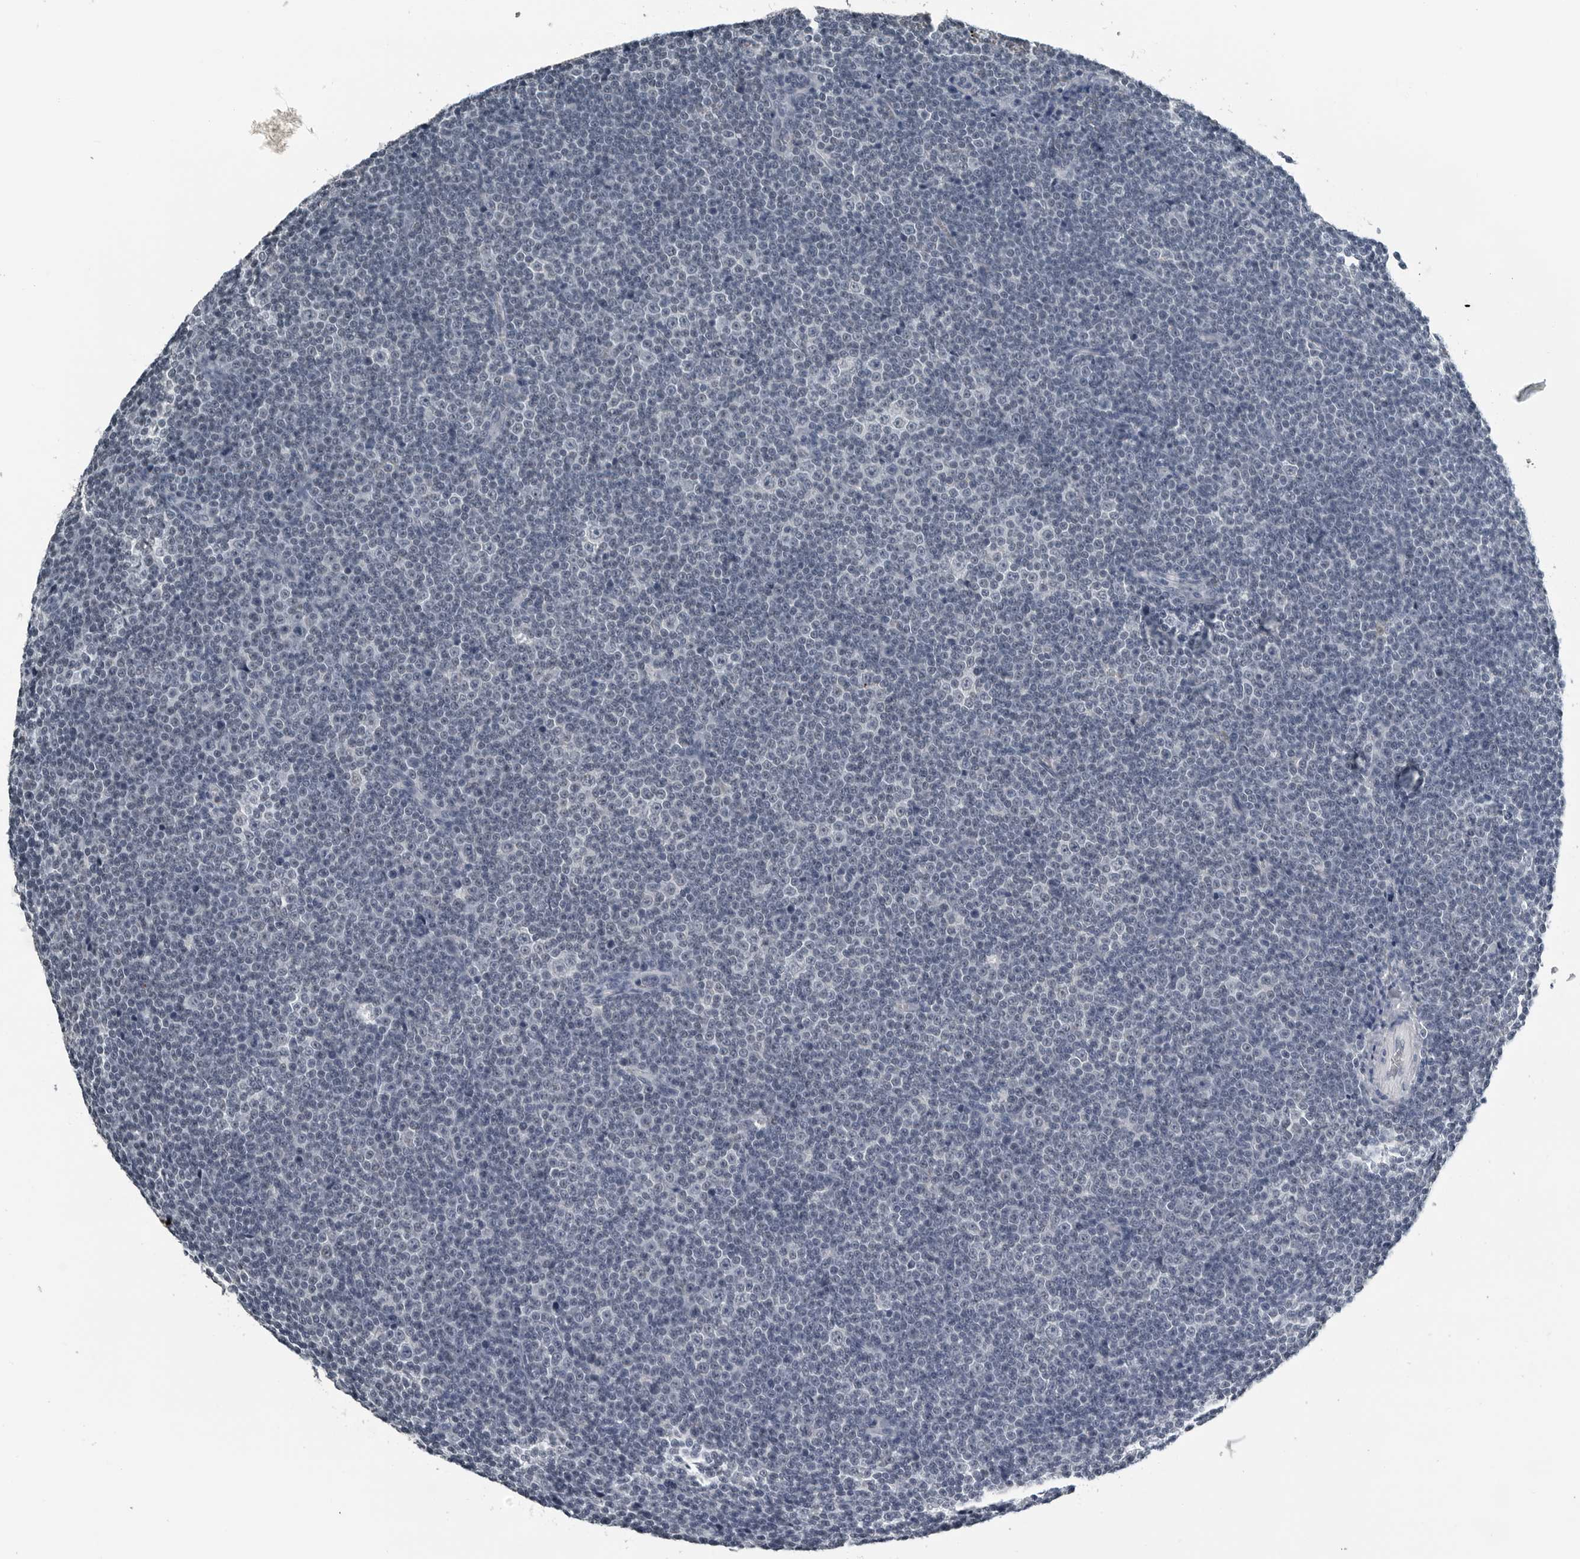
{"staining": {"intensity": "negative", "quantity": "none", "location": "none"}, "tissue": "lymphoma", "cell_type": "Tumor cells", "image_type": "cancer", "snomed": [{"axis": "morphology", "description": "Malignant lymphoma, non-Hodgkin's type, Low grade"}, {"axis": "topography", "description": "Lymph node"}], "caption": "This is an IHC photomicrograph of low-grade malignant lymphoma, non-Hodgkin's type. There is no expression in tumor cells.", "gene": "SPINK1", "patient": {"sex": "female", "age": 67}}